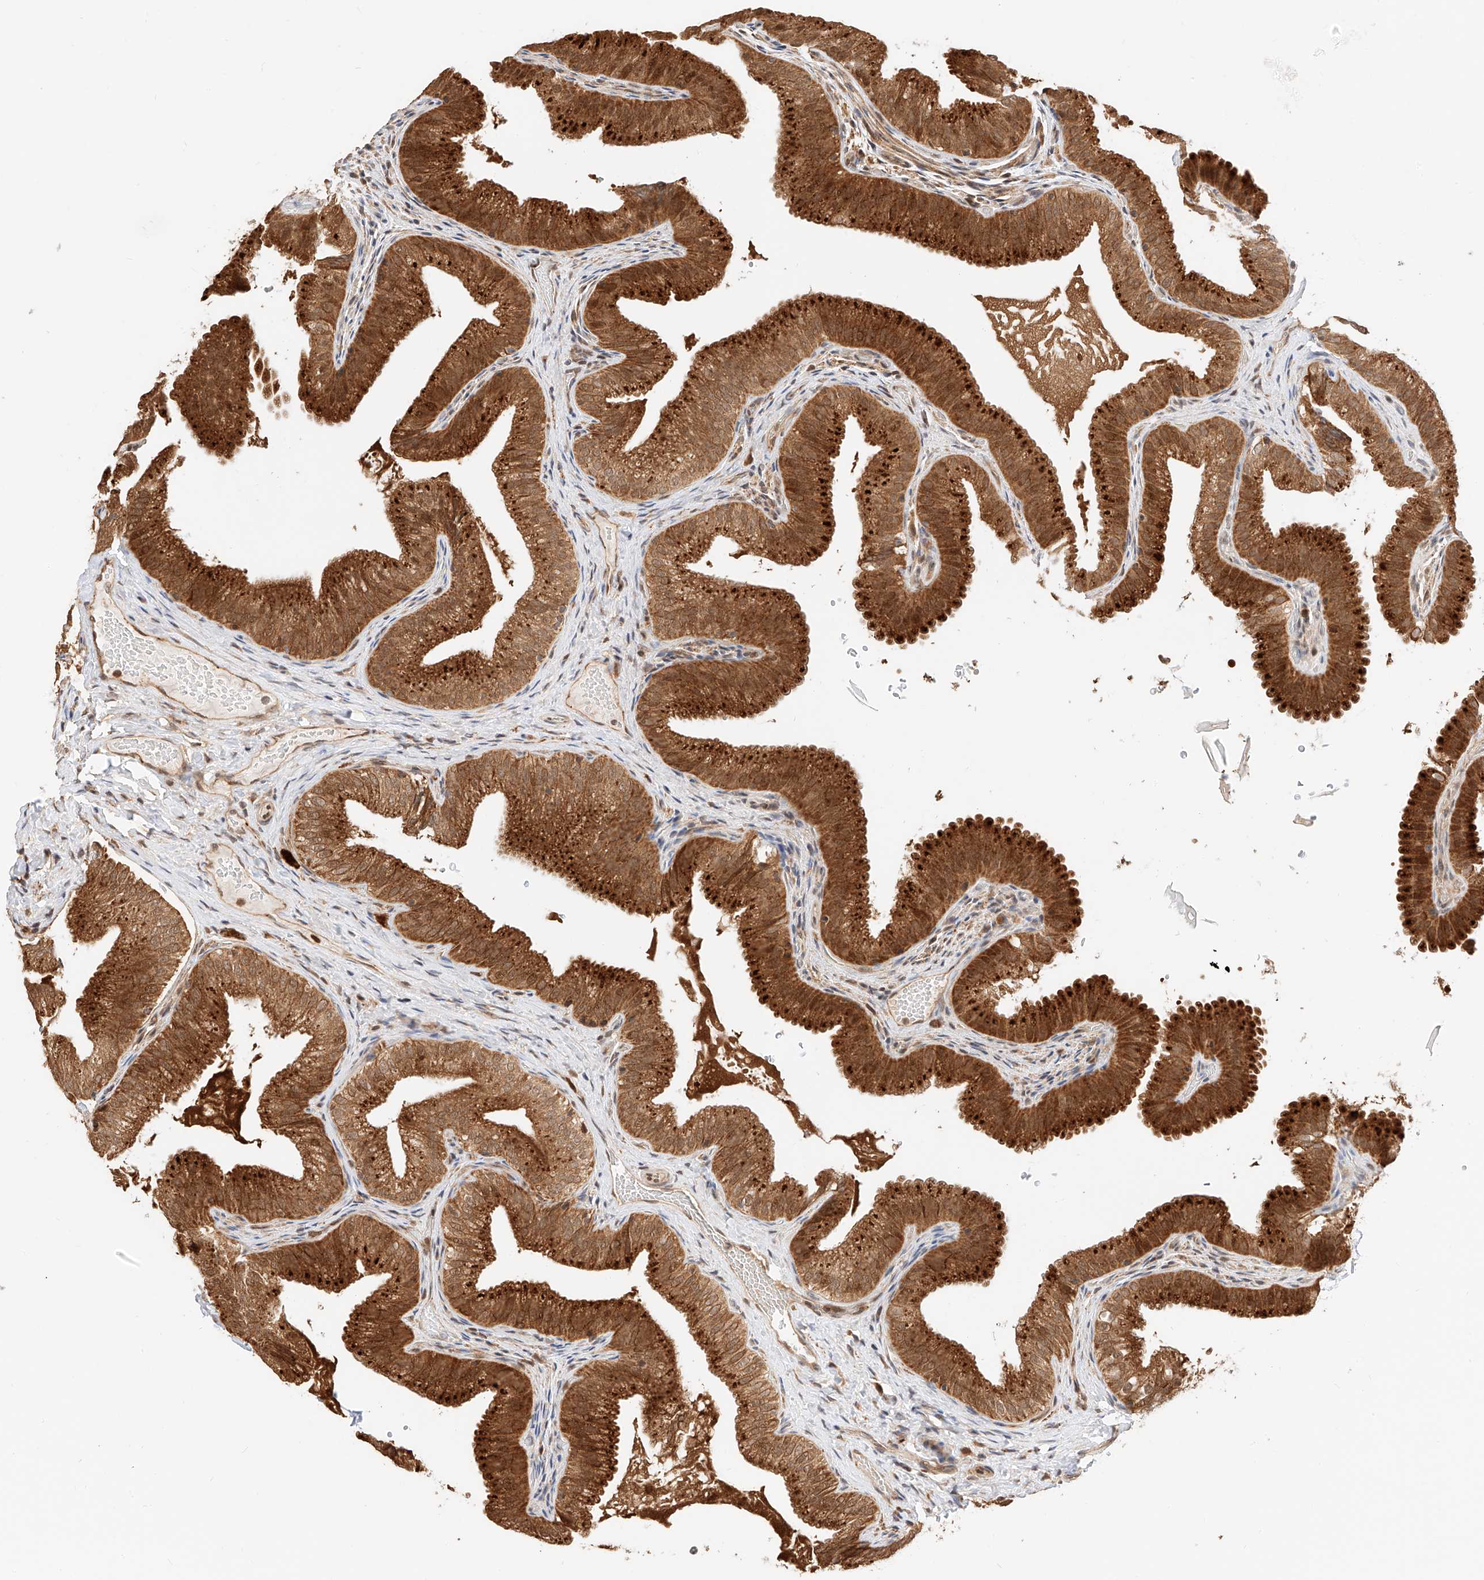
{"staining": {"intensity": "strong", "quantity": ">75%", "location": "cytoplasmic/membranous,nuclear"}, "tissue": "gallbladder", "cell_type": "Glandular cells", "image_type": "normal", "snomed": [{"axis": "morphology", "description": "Normal tissue, NOS"}, {"axis": "topography", "description": "Gallbladder"}], "caption": "Strong cytoplasmic/membranous,nuclear protein positivity is identified in approximately >75% of glandular cells in gallbladder.", "gene": "EIF4H", "patient": {"sex": "female", "age": 30}}